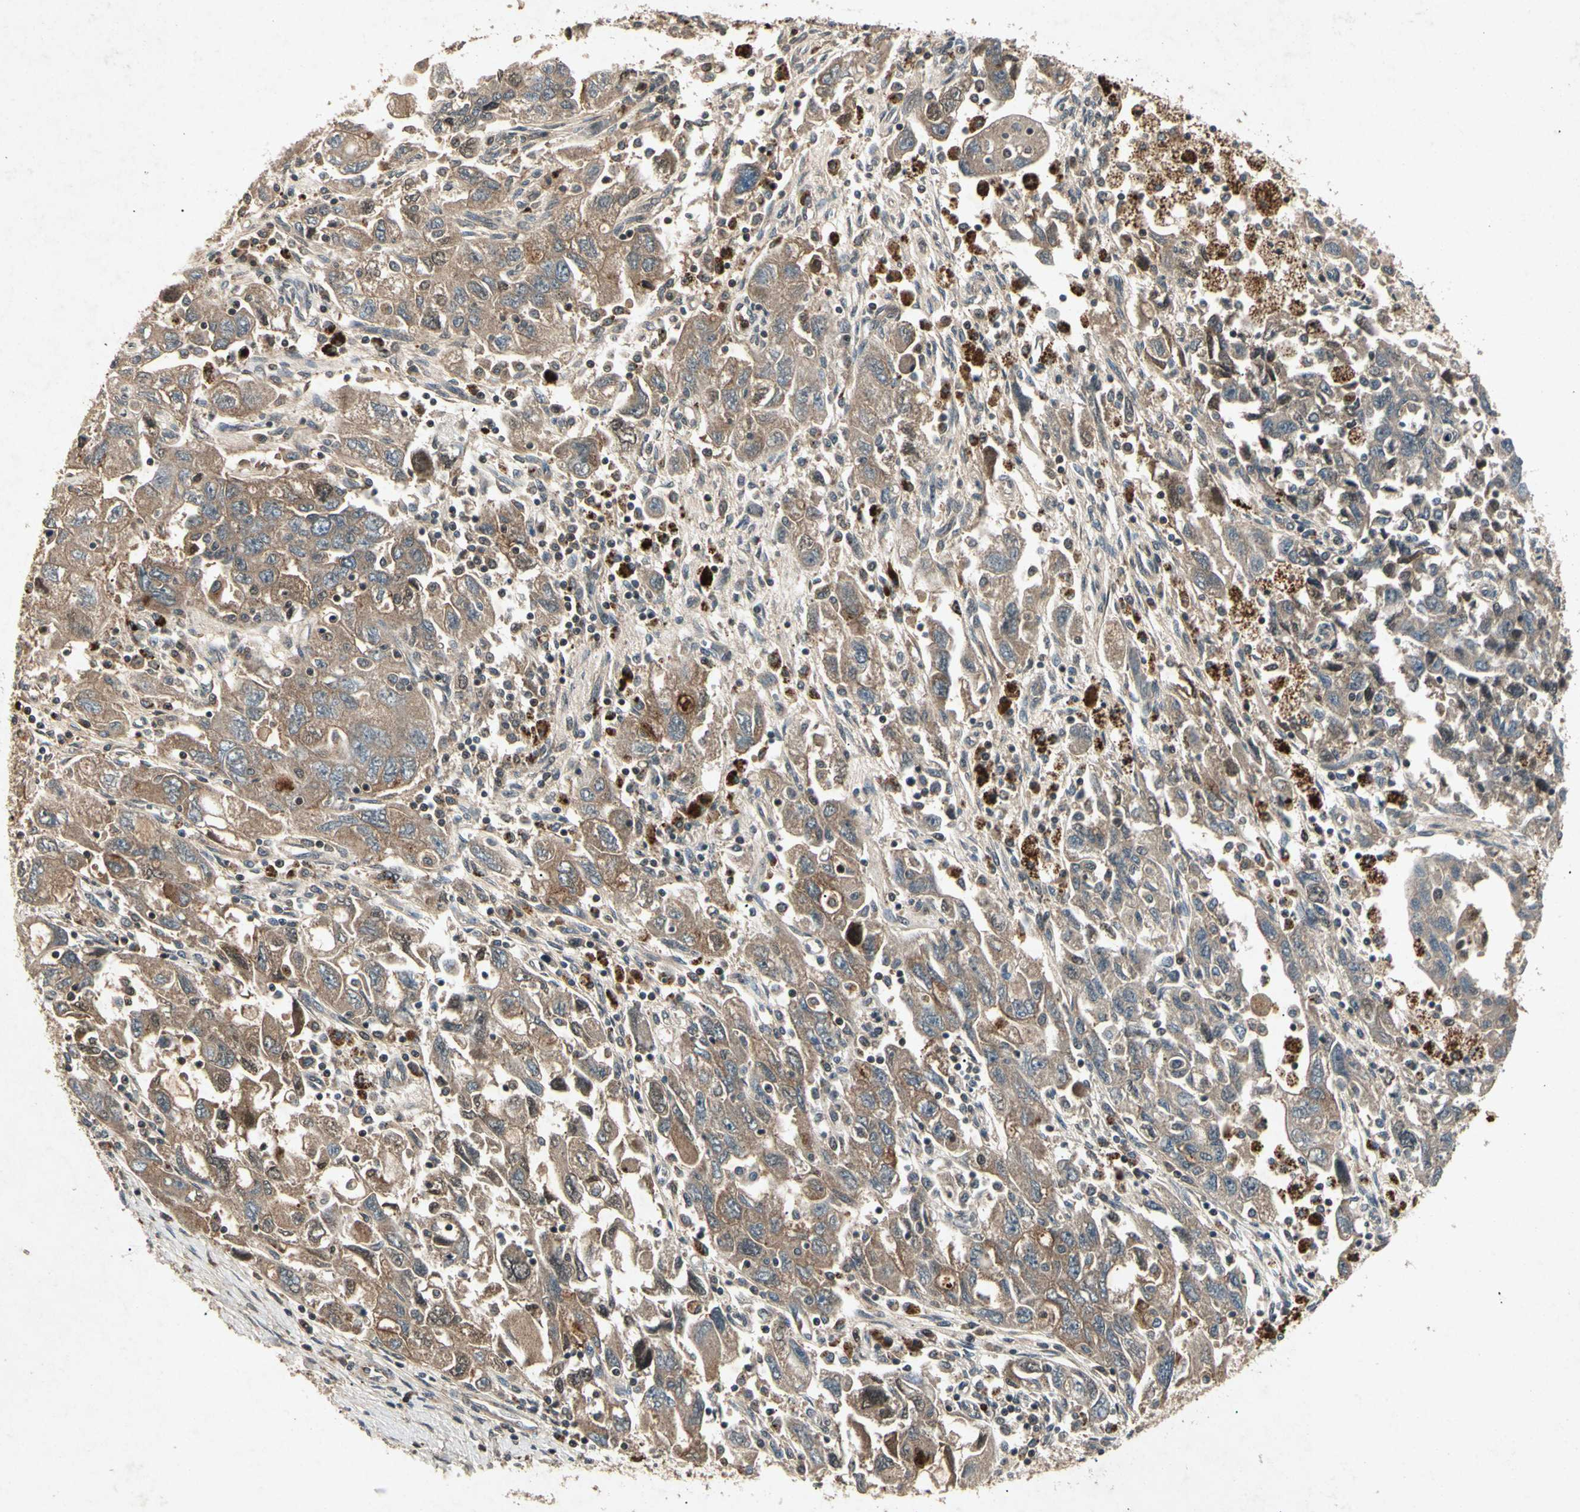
{"staining": {"intensity": "moderate", "quantity": ">75%", "location": "cytoplasmic/membranous"}, "tissue": "ovarian cancer", "cell_type": "Tumor cells", "image_type": "cancer", "snomed": [{"axis": "morphology", "description": "Carcinoma, NOS"}, {"axis": "morphology", "description": "Cystadenocarcinoma, serous, NOS"}, {"axis": "topography", "description": "Ovary"}], "caption": "This is an image of immunohistochemistry staining of carcinoma (ovarian), which shows moderate staining in the cytoplasmic/membranous of tumor cells.", "gene": "CP", "patient": {"sex": "female", "age": 69}}